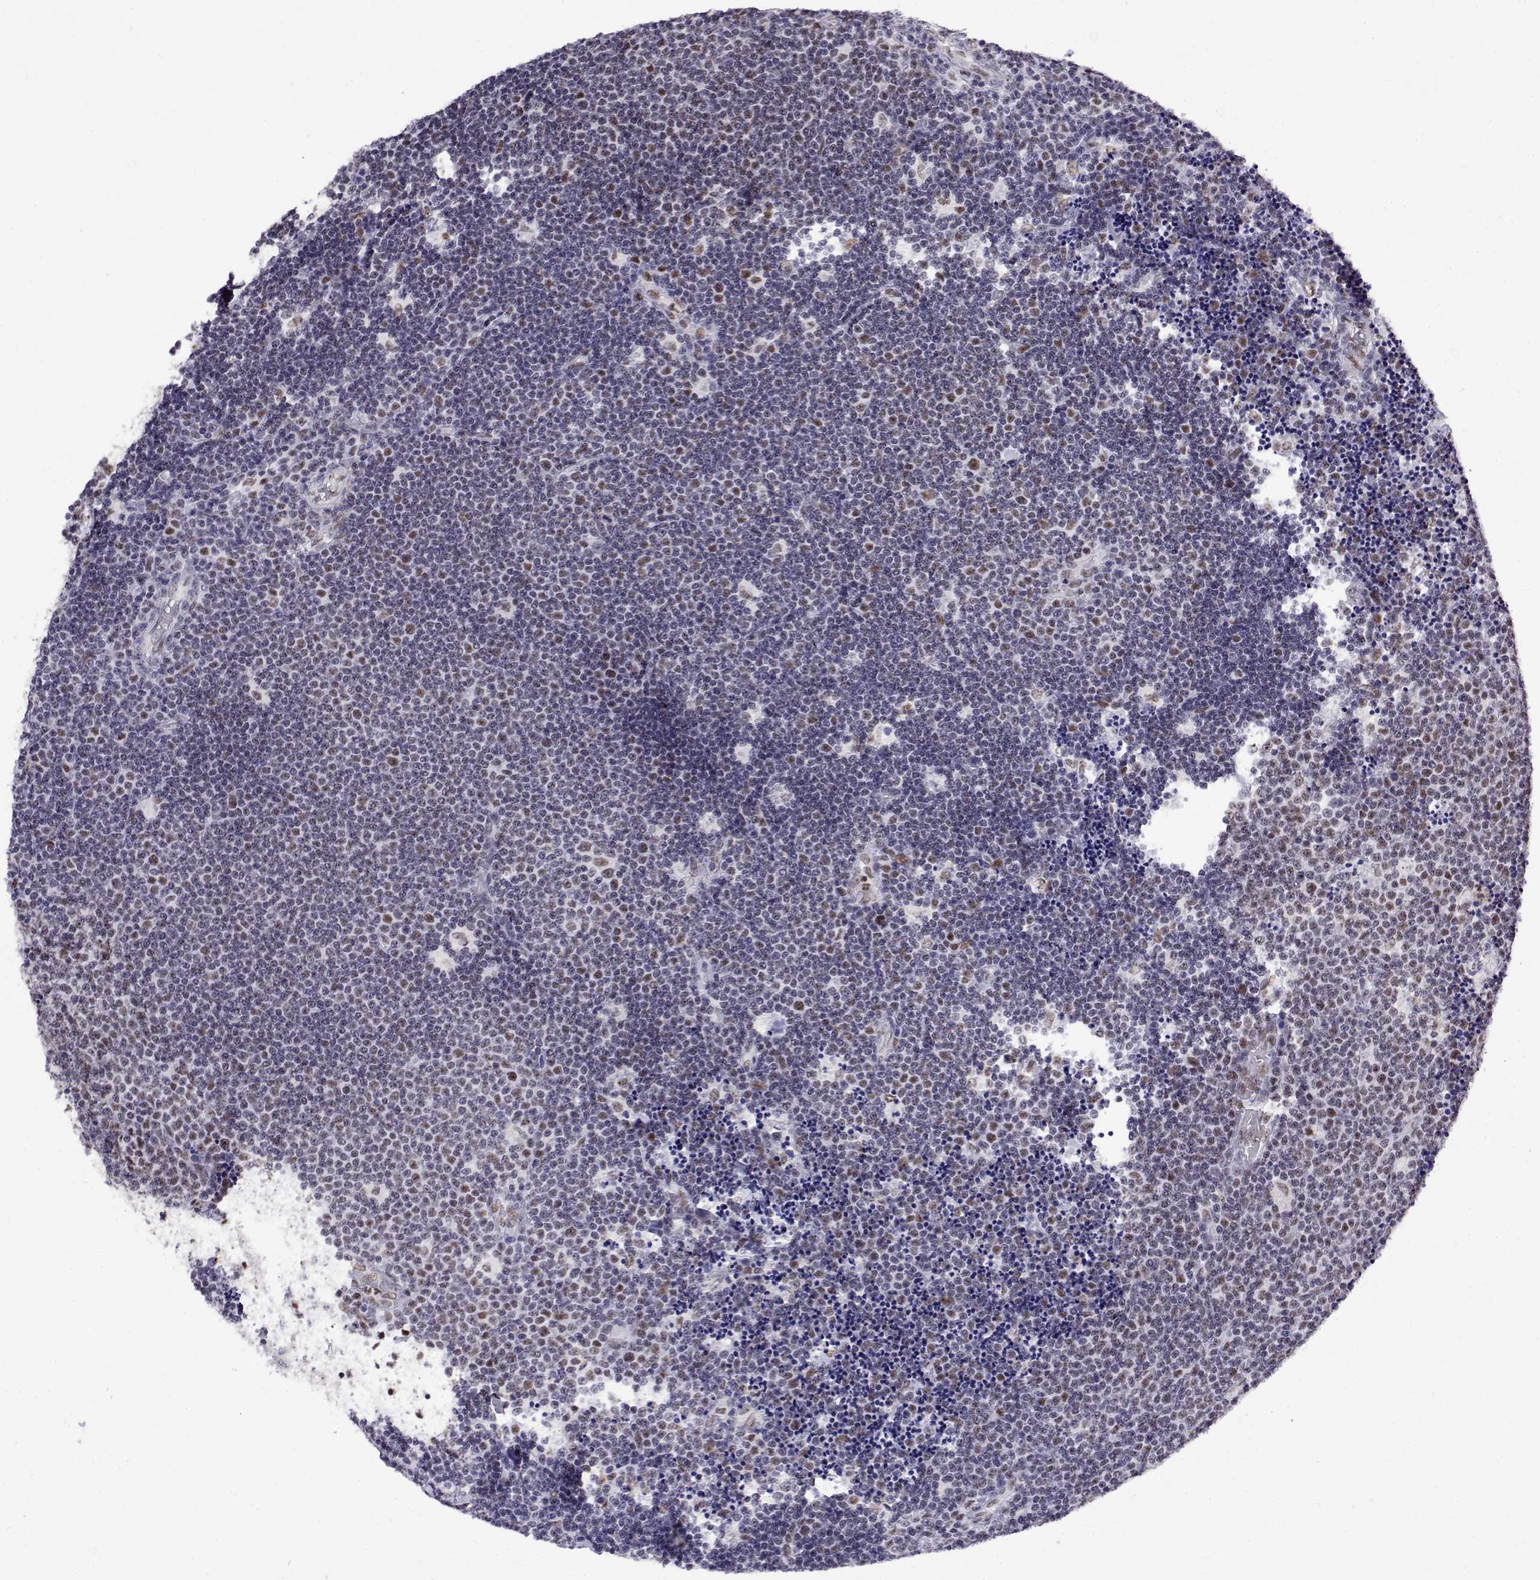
{"staining": {"intensity": "weak", "quantity": "<25%", "location": "cytoplasmic/membranous"}, "tissue": "lymphoma", "cell_type": "Tumor cells", "image_type": "cancer", "snomed": [{"axis": "morphology", "description": "Malignant lymphoma, non-Hodgkin's type, Low grade"}, {"axis": "topography", "description": "Brain"}], "caption": "Immunohistochemistry micrograph of lymphoma stained for a protein (brown), which reveals no expression in tumor cells. The staining was performed using DAB to visualize the protein expression in brown, while the nuclei were stained in blue with hematoxylin (Magnification: 20x).", "gene": "POLDIP3", "patient": {"sex": "female", "age": 66}}